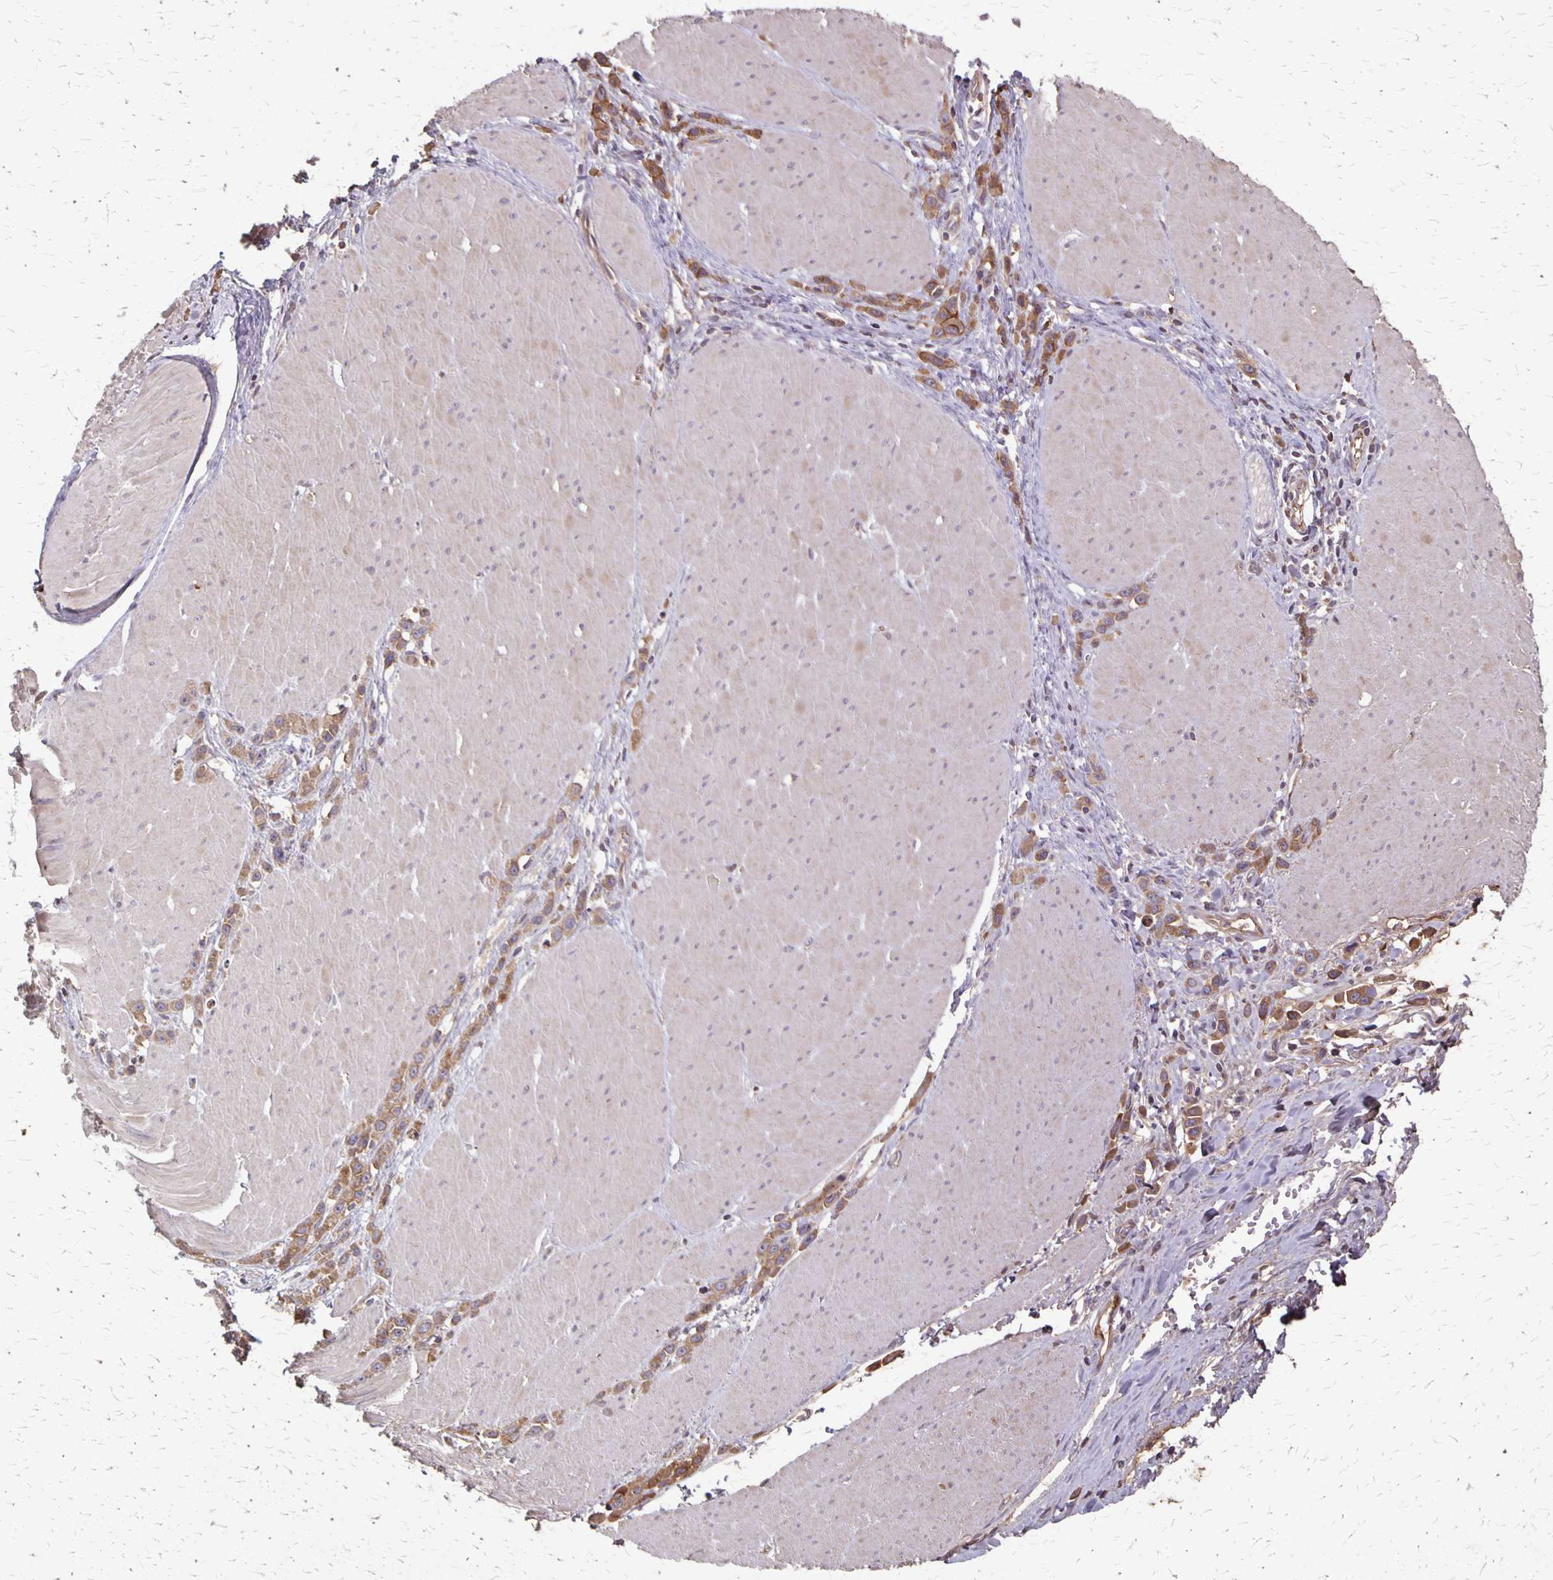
{"staining": {"intensity": "moderate", "quantity": ">75%", "location": "cytoplasmic/membranous"}, "tissue": "stomach cancer", "cell_type": "Tumor cells", "image_type": "cancer", "snomed": [{"axis": "morphology", "description": "Adenocarcinoma, NOS"}, {"axis": "topography", "description": "Stomach"}], "caption": "Protein expression analysis of stomach cancer (adenocarcinoma) displays moderate cytoplasmic/membranous expression in approximately >75% of tumor cells.", "gene": "PROM2", "patient": {"sex": "male", "age": 47}}